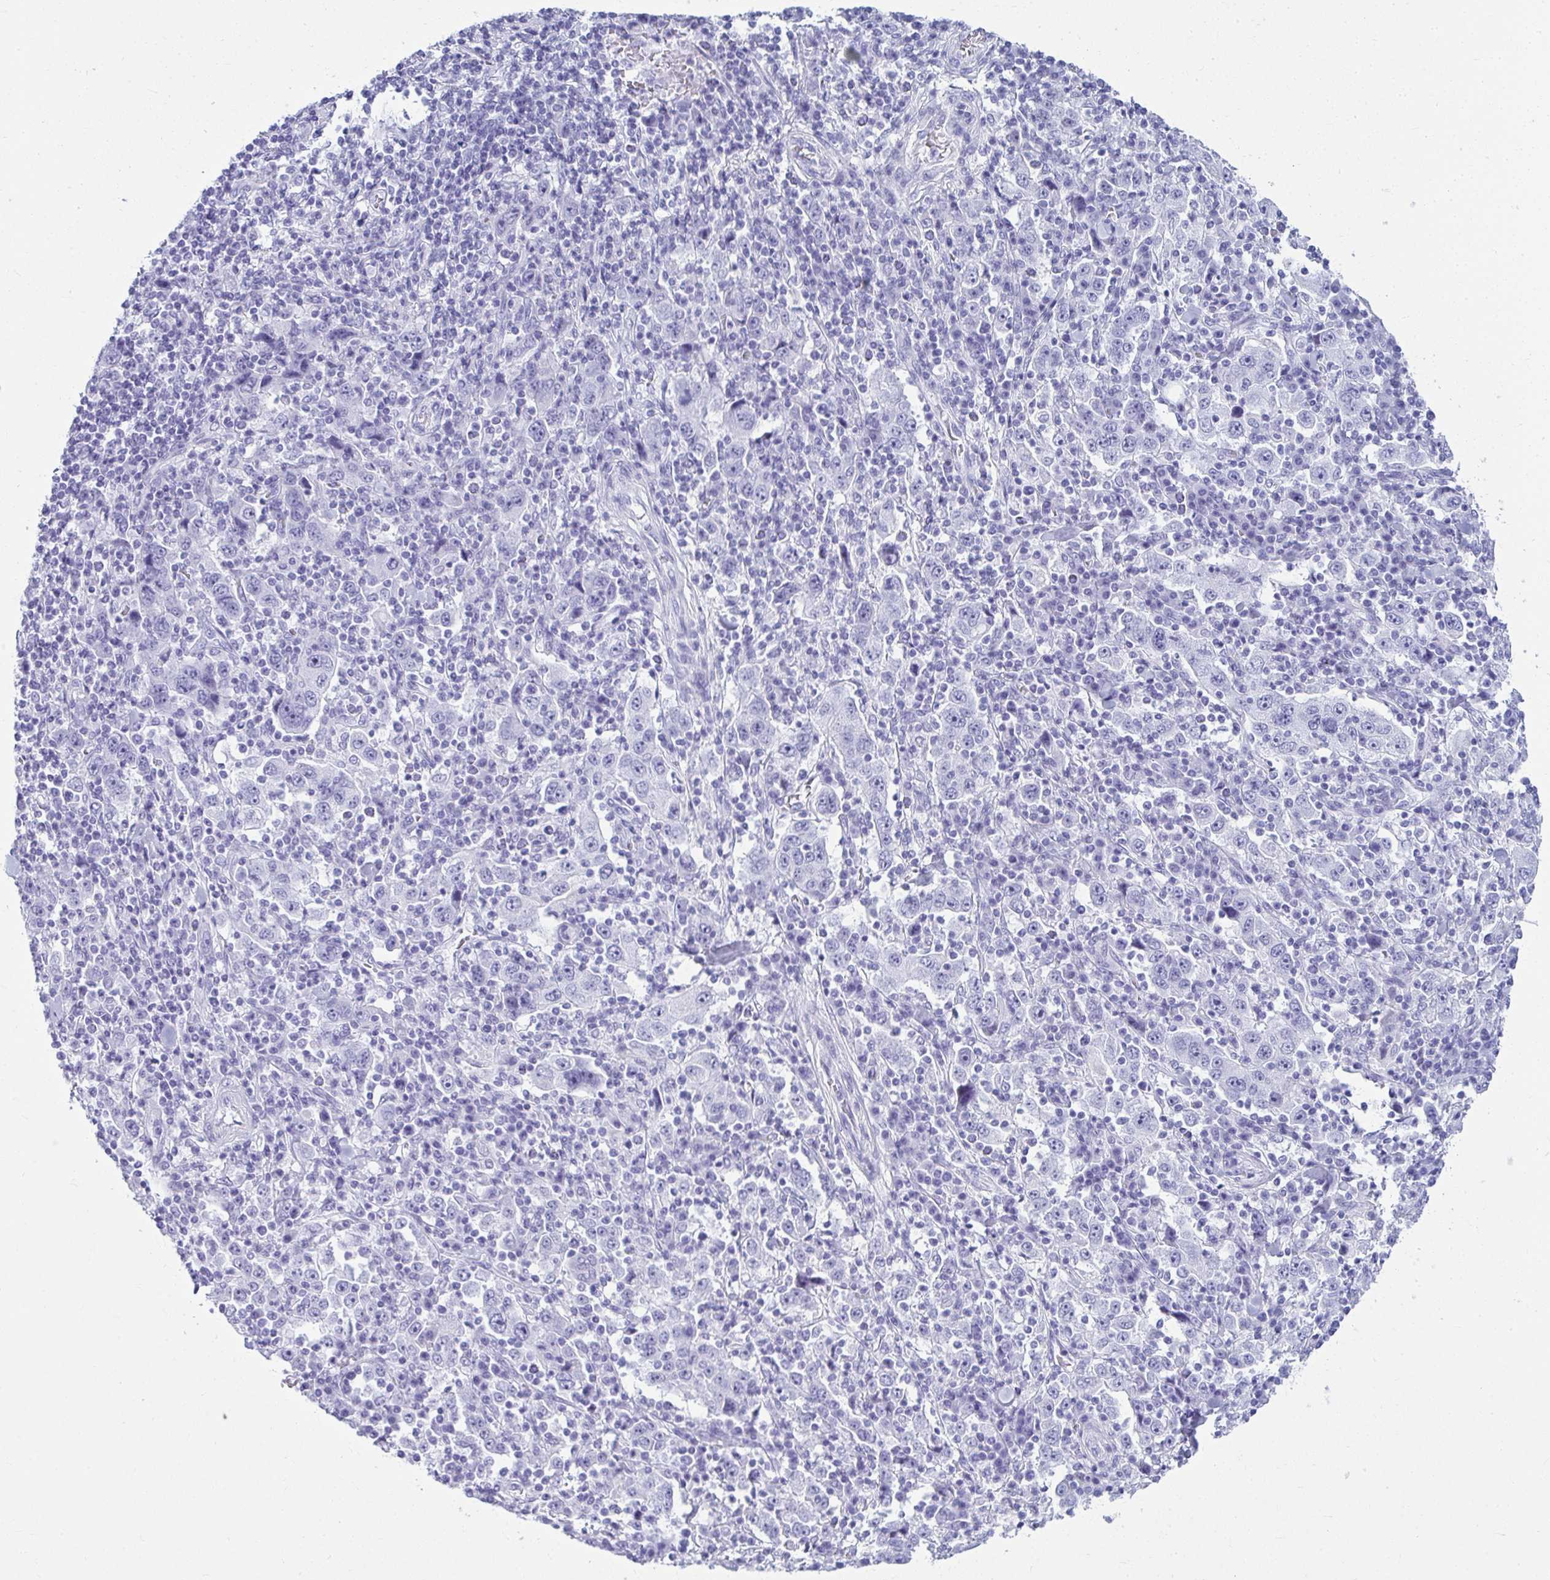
{"staining": {"intensity": "negative", "quantity": "none", "location": "none"}, "tissue": "stomach cancer", "cell_type": "Tumor cells", "image_type": "cancer", "snomed": [{"axis": "morphology", "description": "Normal tissue, NOS"}, {"axis": "morphology", "description": "Adenocarcinoma, NOS"}, {"axis": "topography", "description": "Stomach, upper"}, {"axis": "topography", "description": "Stomach"}], "caption": "This is a image of immunohistochemistry (IHC) staining of stomach adenocarcinoma, which shows no expression in tumor cells.", "gene": "CLGN", "patient": {"sex": "male", "age": 59}}